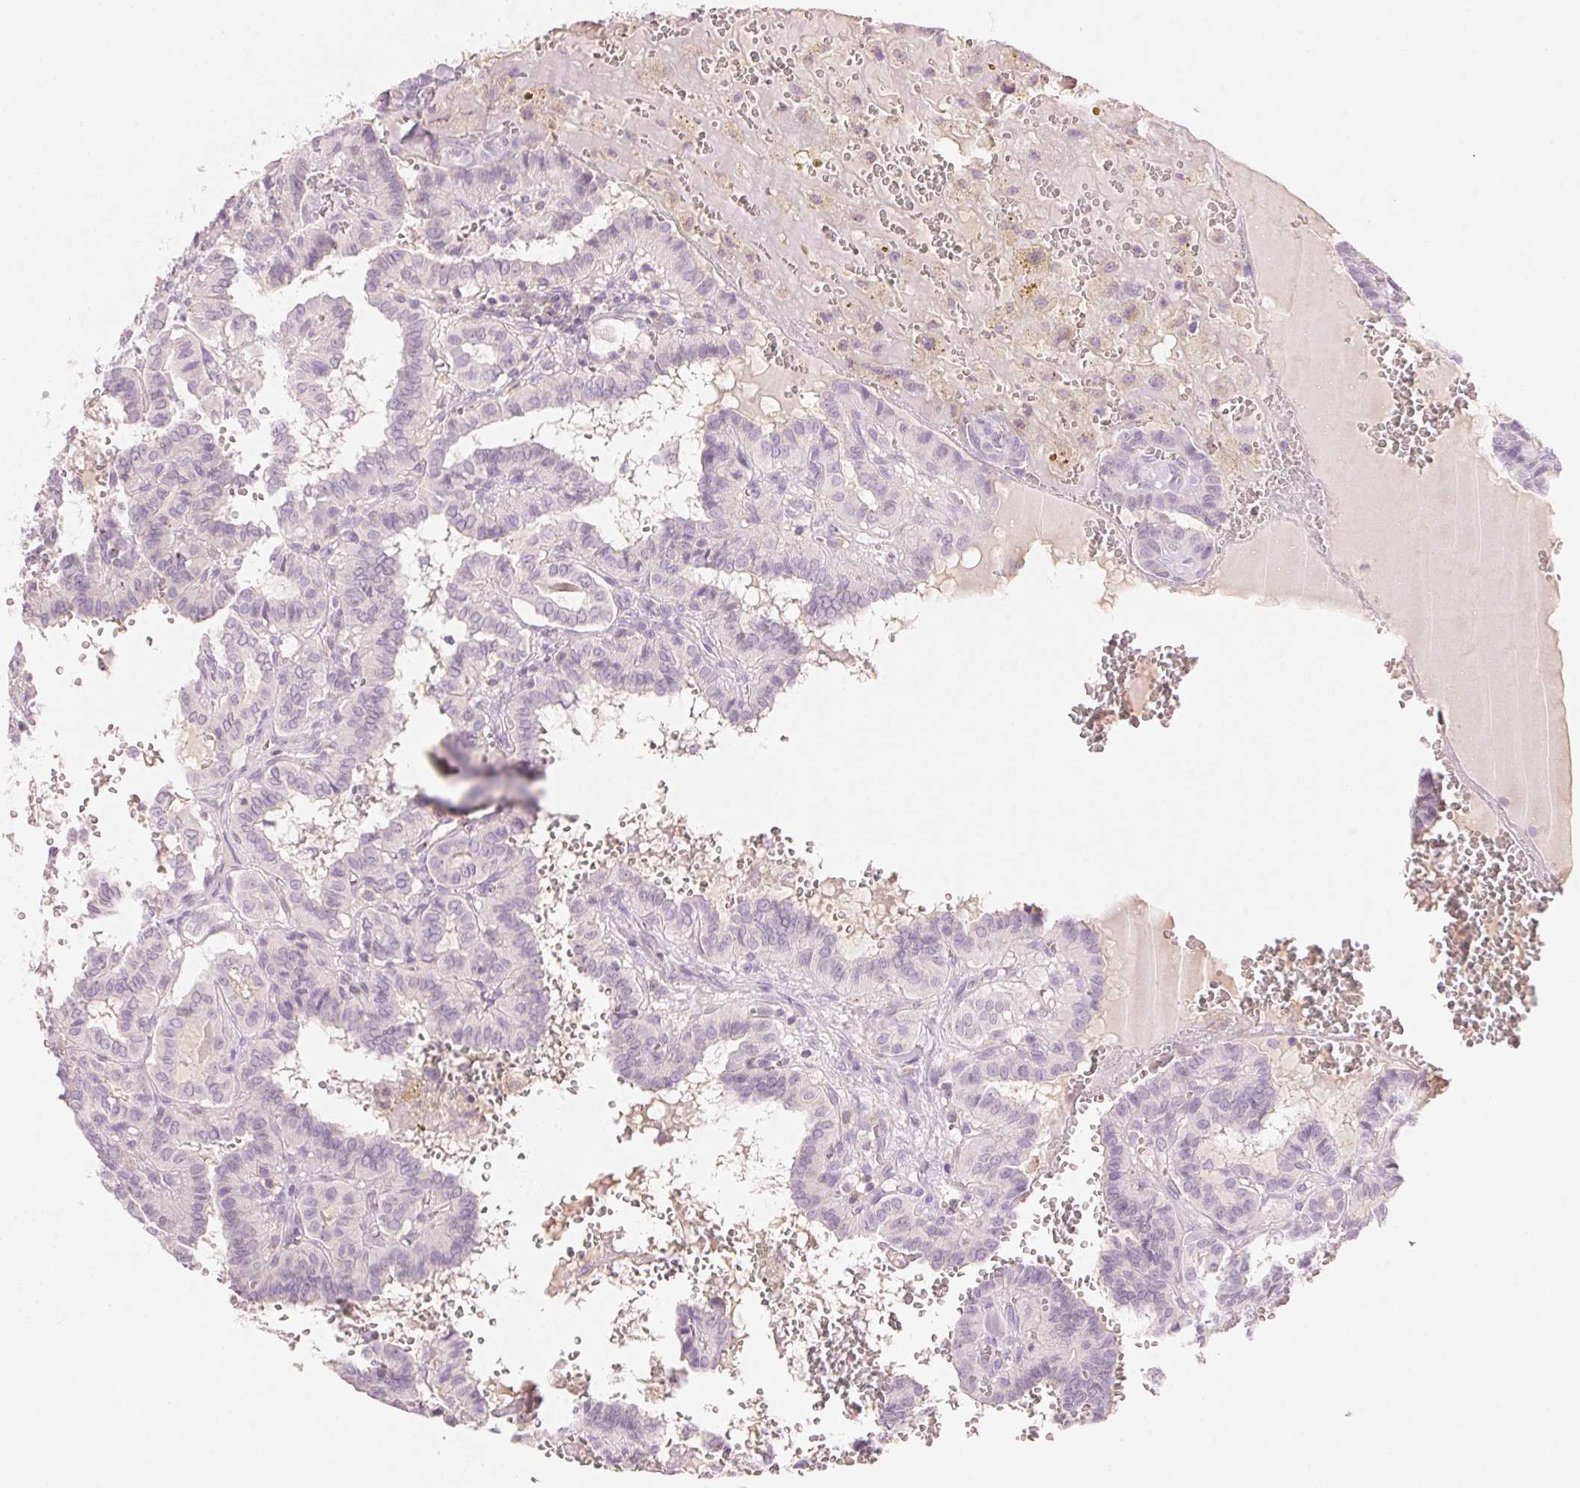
{"staining": {"intensity": "negative", "quantity": "none", "location": "none"}, "tissue": "thyroid cancer", "cell_type": "Tumor cells", "image_type": "cancer", "snomed": [{"axis": "morphology", "description": "Papillary adenocarcinoma, NOS"}, {"axis": "topography", "description": "Thyroid gland"}], "caption": "Immunohistochemical staining of papillary adenocarcinoma (thyroid) displays no significant expression in tumor cells.", "gene": "HOXB13", "patient": {"sex": "female", "age": 21}}